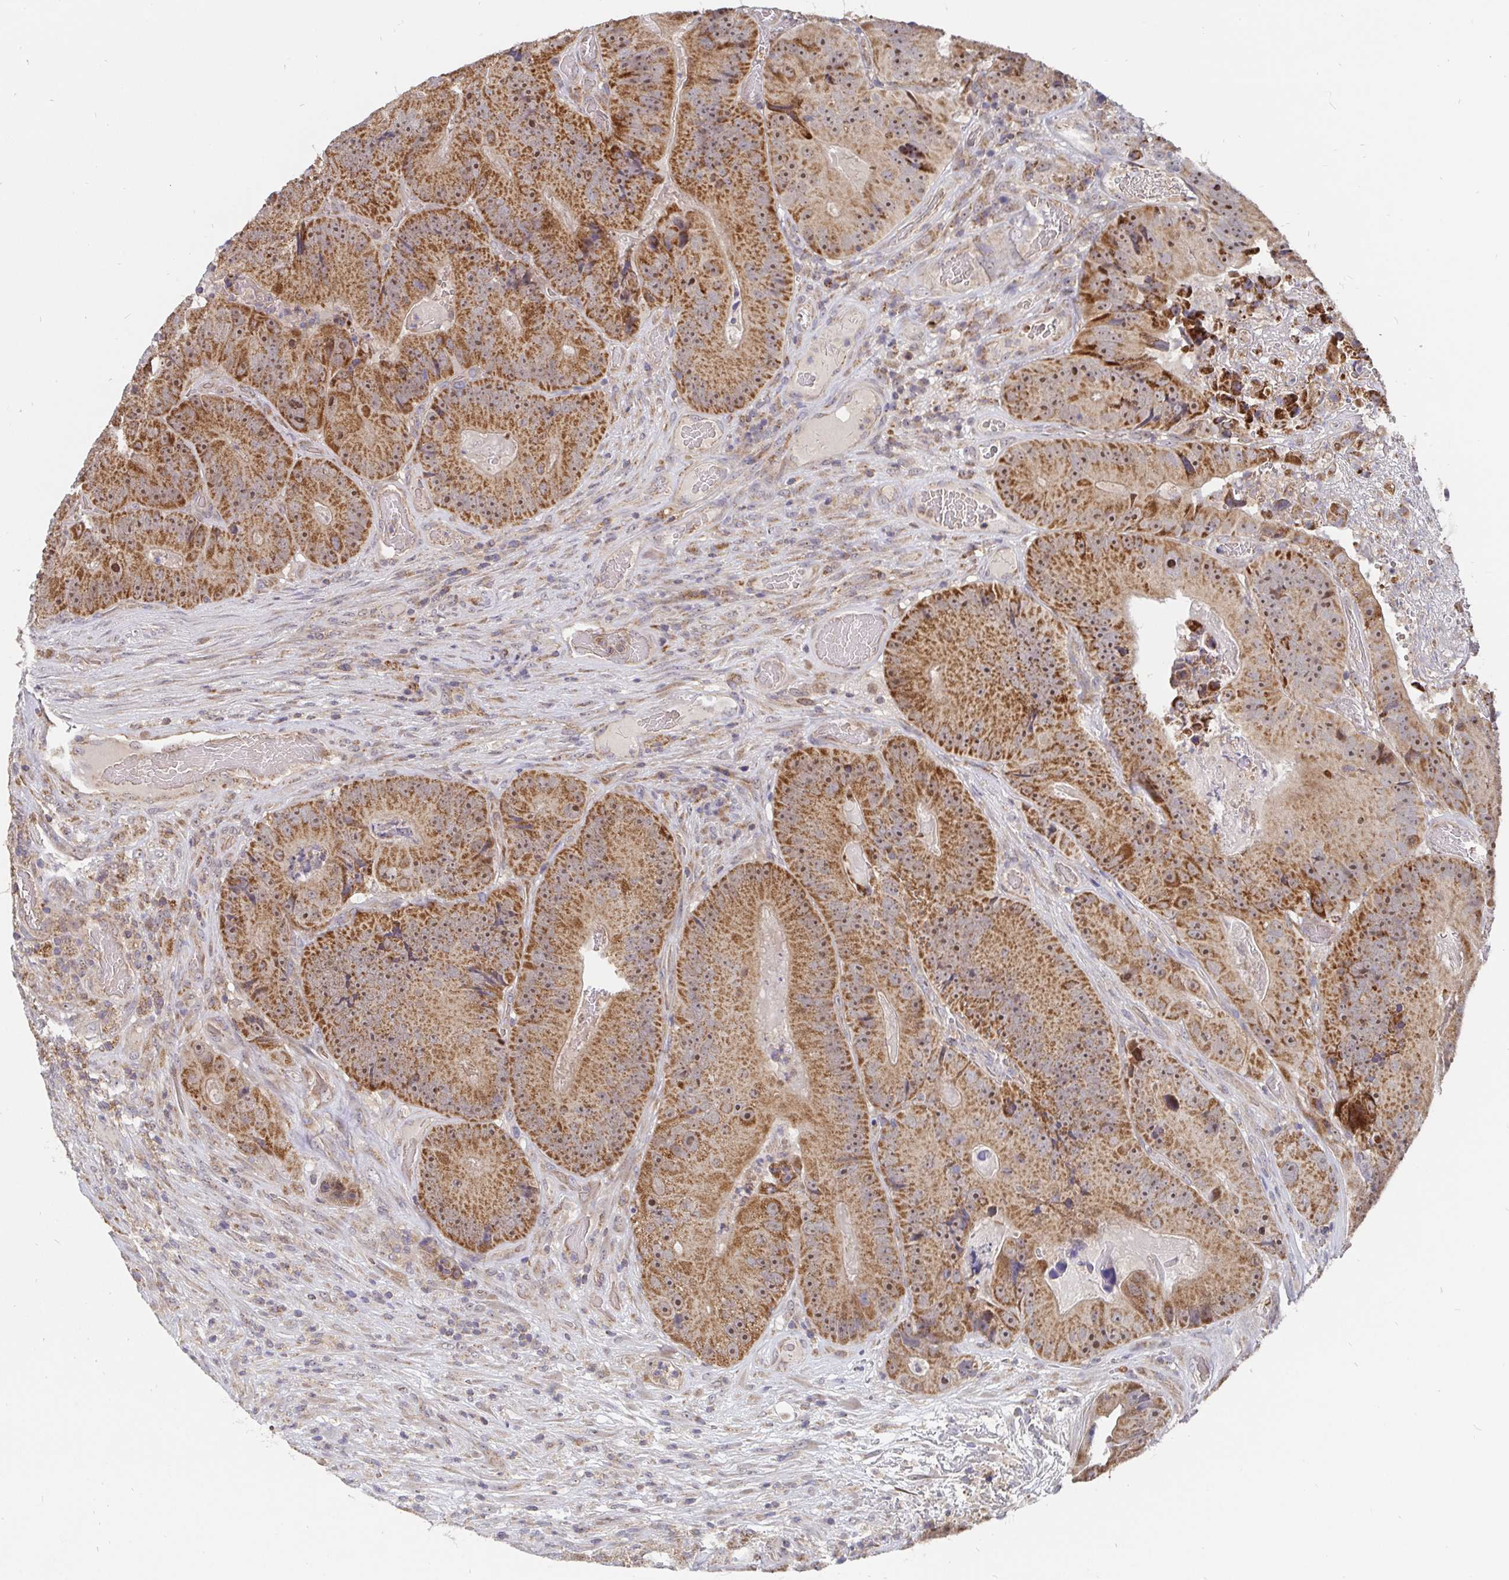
{"staining": {"intensity": "moderate", "quantity": ">75%", "location": "cytoplasmic/membranous"}, "tissue": "colorectal cancer", "cell_type": "Tumor cells", "image_type": "cancer", "snomed": [{"axis": "morphology", "description": "Adenocarcinoma, NOS"}, {"axis": "topography", "description": "Colon"}], "caption": "DAB (3,3'-diaminobenzidine) immunohistochemical staining of human colorectal cancer (adenocarcinoma) shows moderate cytoplasmic/membranous protein expression in approximately >75% of tumor cells.", "gene": "PDF", "patient": {"sex": "female", "age": 86}}